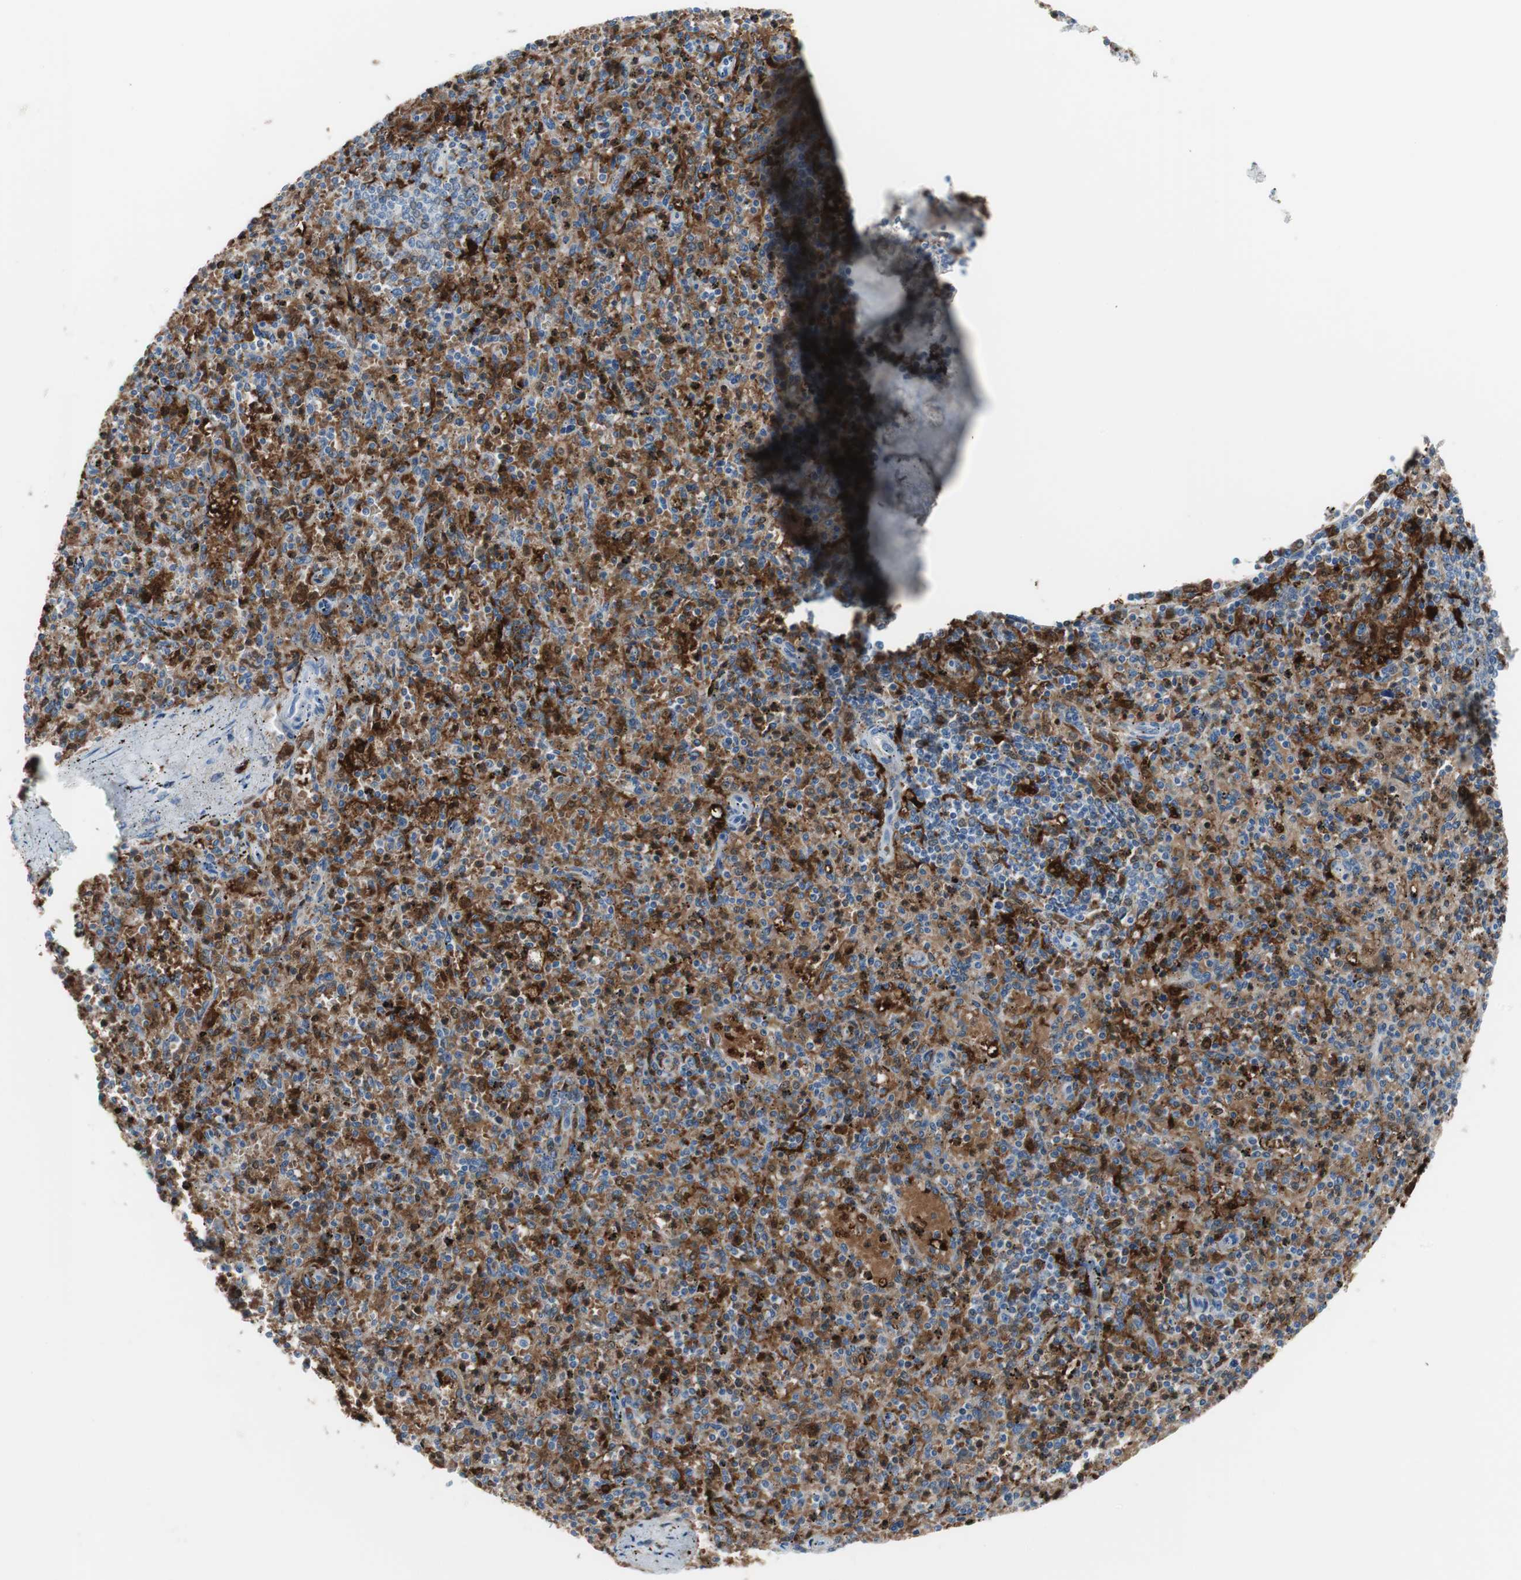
{"staining": {"intensity": "strong", "quantity": "25%-75%", "location": "cytoplasmic/membranous,nuclear"}, "tissue": "spleen", "cell_type": "Cells in red pulp", "image_type": "normal", "snomed": [{"axis": "morphology", "description": "Normal tissue, NOS"}, {"axis": "topography", "description": "Spleen"}], "caption": "Immunohistochemistry (IHC) photomicrograph of benign spleen: human spleen stained using immunohistochemistry (IHC) exhibits high levels of strong protein expression localized specifically in the cytoplasmic/membranous,nuclear of cells in red pulp, appearing as a cytoplasmic/membranous,nuclear brown color.", "gene": "IL18", "patient": {"sex": "male", "age": 72}}